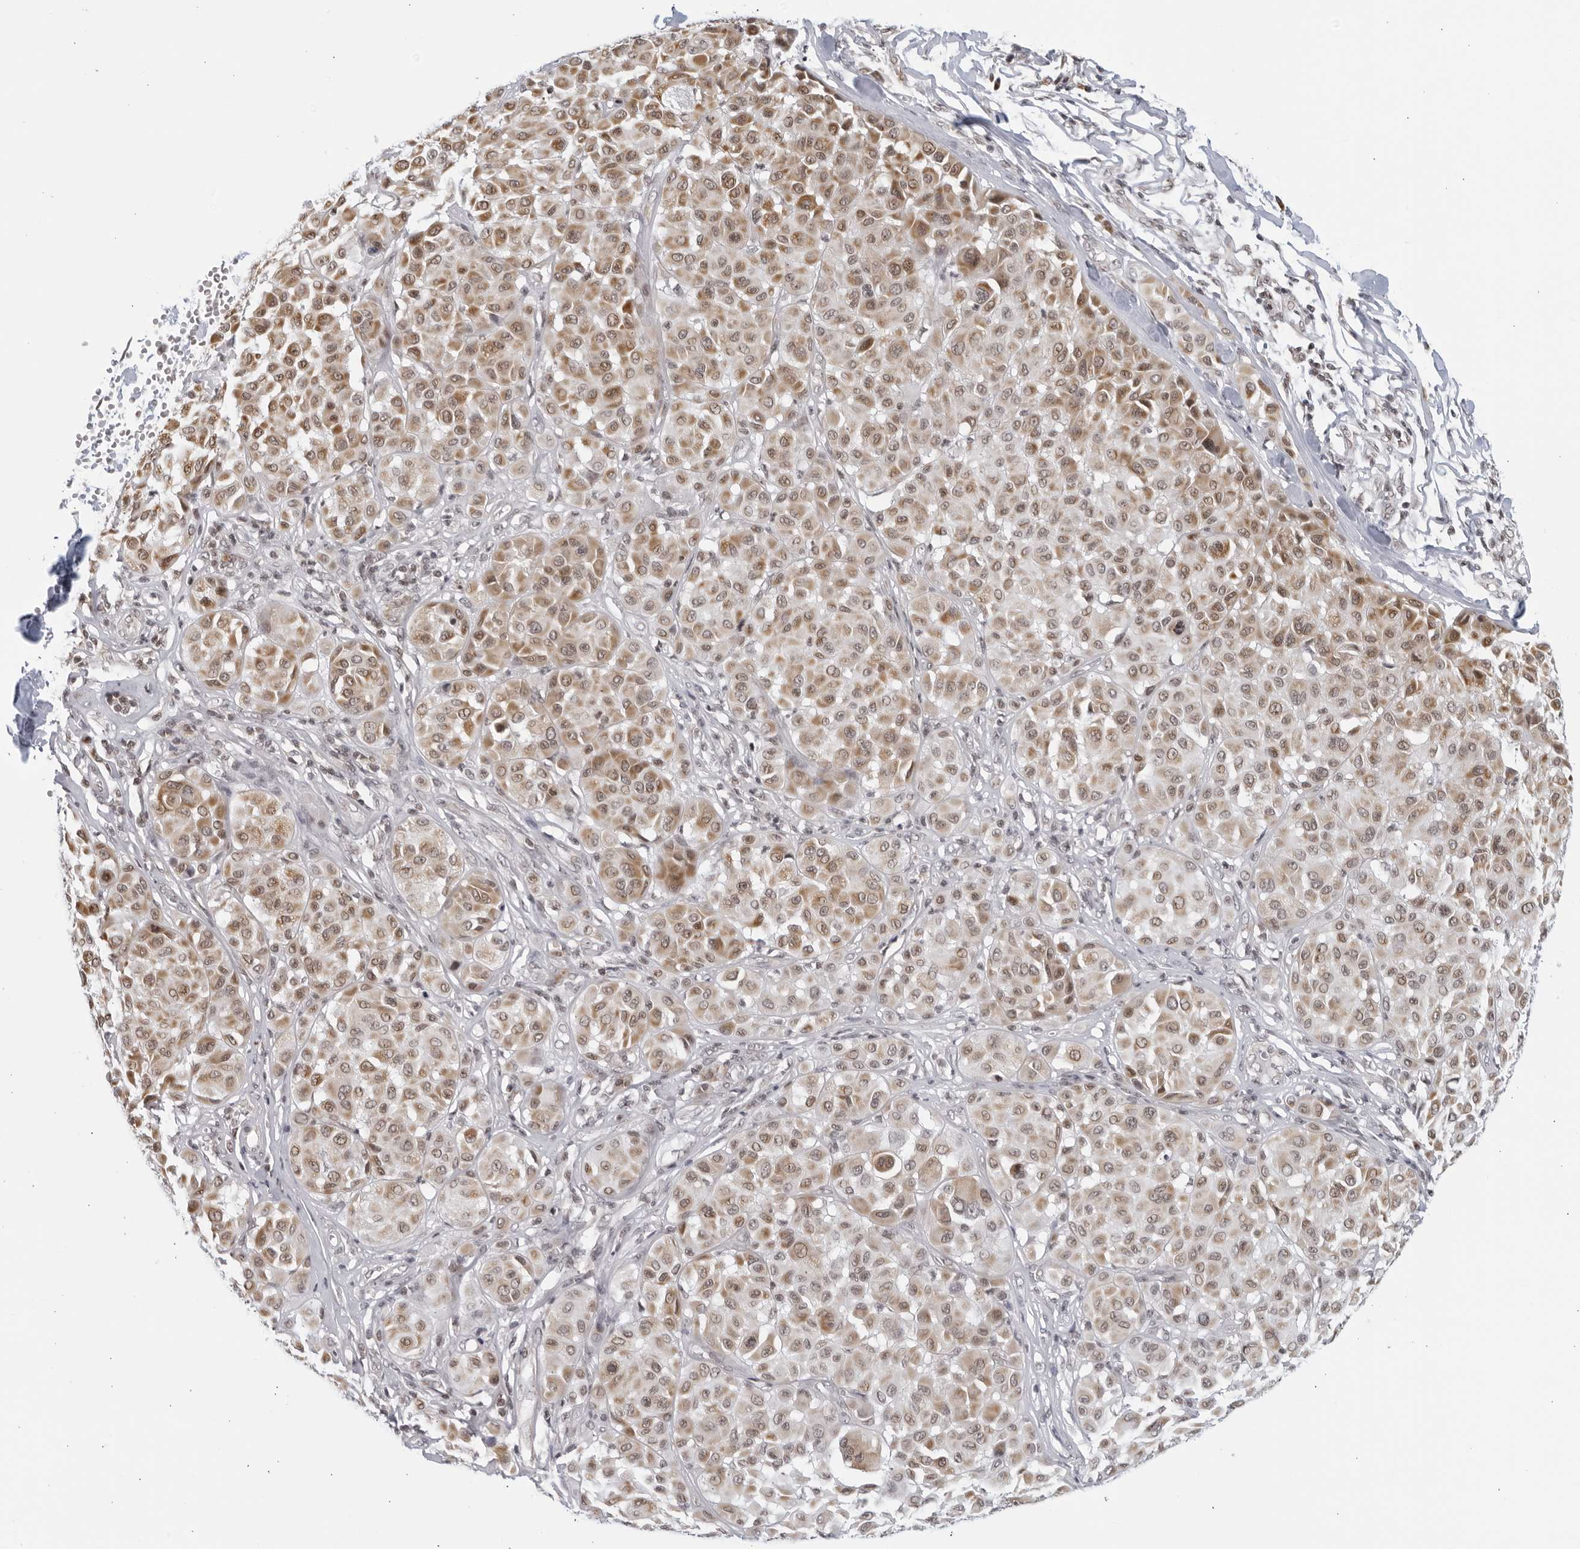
{"staining": {"intensity": "moderate", "quantity": "25%-75%", "location": "cytoplasmic/membranous"}, "tissue": "melanoma", "cell_type": "Tumor cells", "image_type": "cancer", "snomed": [{"axis": "morphology", "description": "Malignant melanoma, Metastatic site"}, {"axis": "topography", "description": "Soft tissue"}], "caption": "A brown stain shows moderate cytoplasmic/membranous staining of a protein in human melanoma tumor cells.", "gene": "RAB11FIP3", "patient": {"sex": "male", "age": 41}}